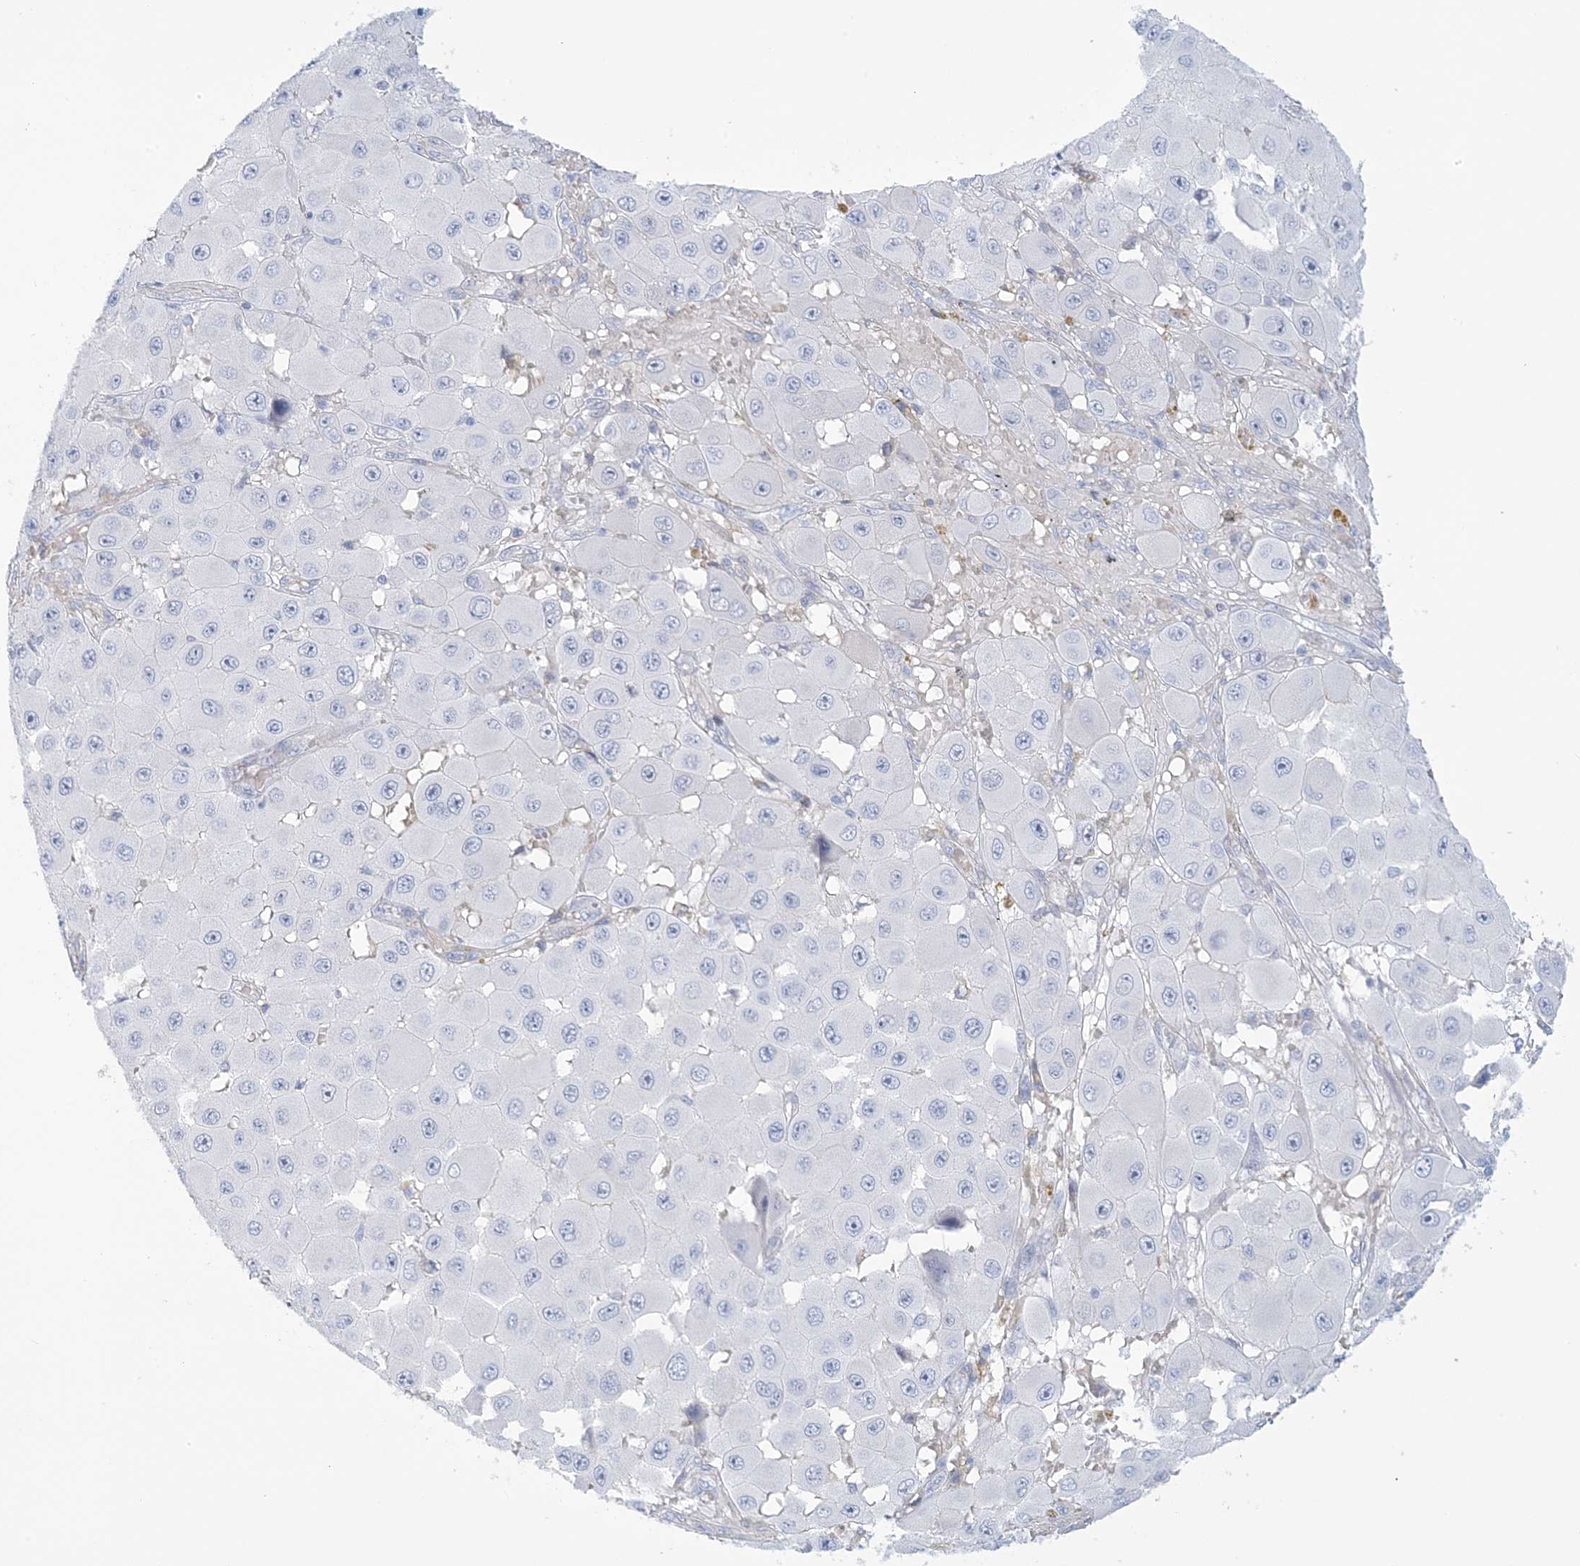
{"staining": {"intensity": "negative", "quantity": "none", "location": "none"}, "tissue": "melanoma", "cell_type": "Tumor cells", "image_type": "cancer", "snomed": [{"axis": "morphology", "description": "Malignant melanoma, NOS"}, {"axis": "topography", "description": "Skin"}], "caption": "This image is of malignant melanoma stained with IHC to label a protein in brown with the nuclei are counter-stained blue. There is no positivity in tumor cells.", "gene": "AGXT", "patient": {"sex": "female", "age": 81}}